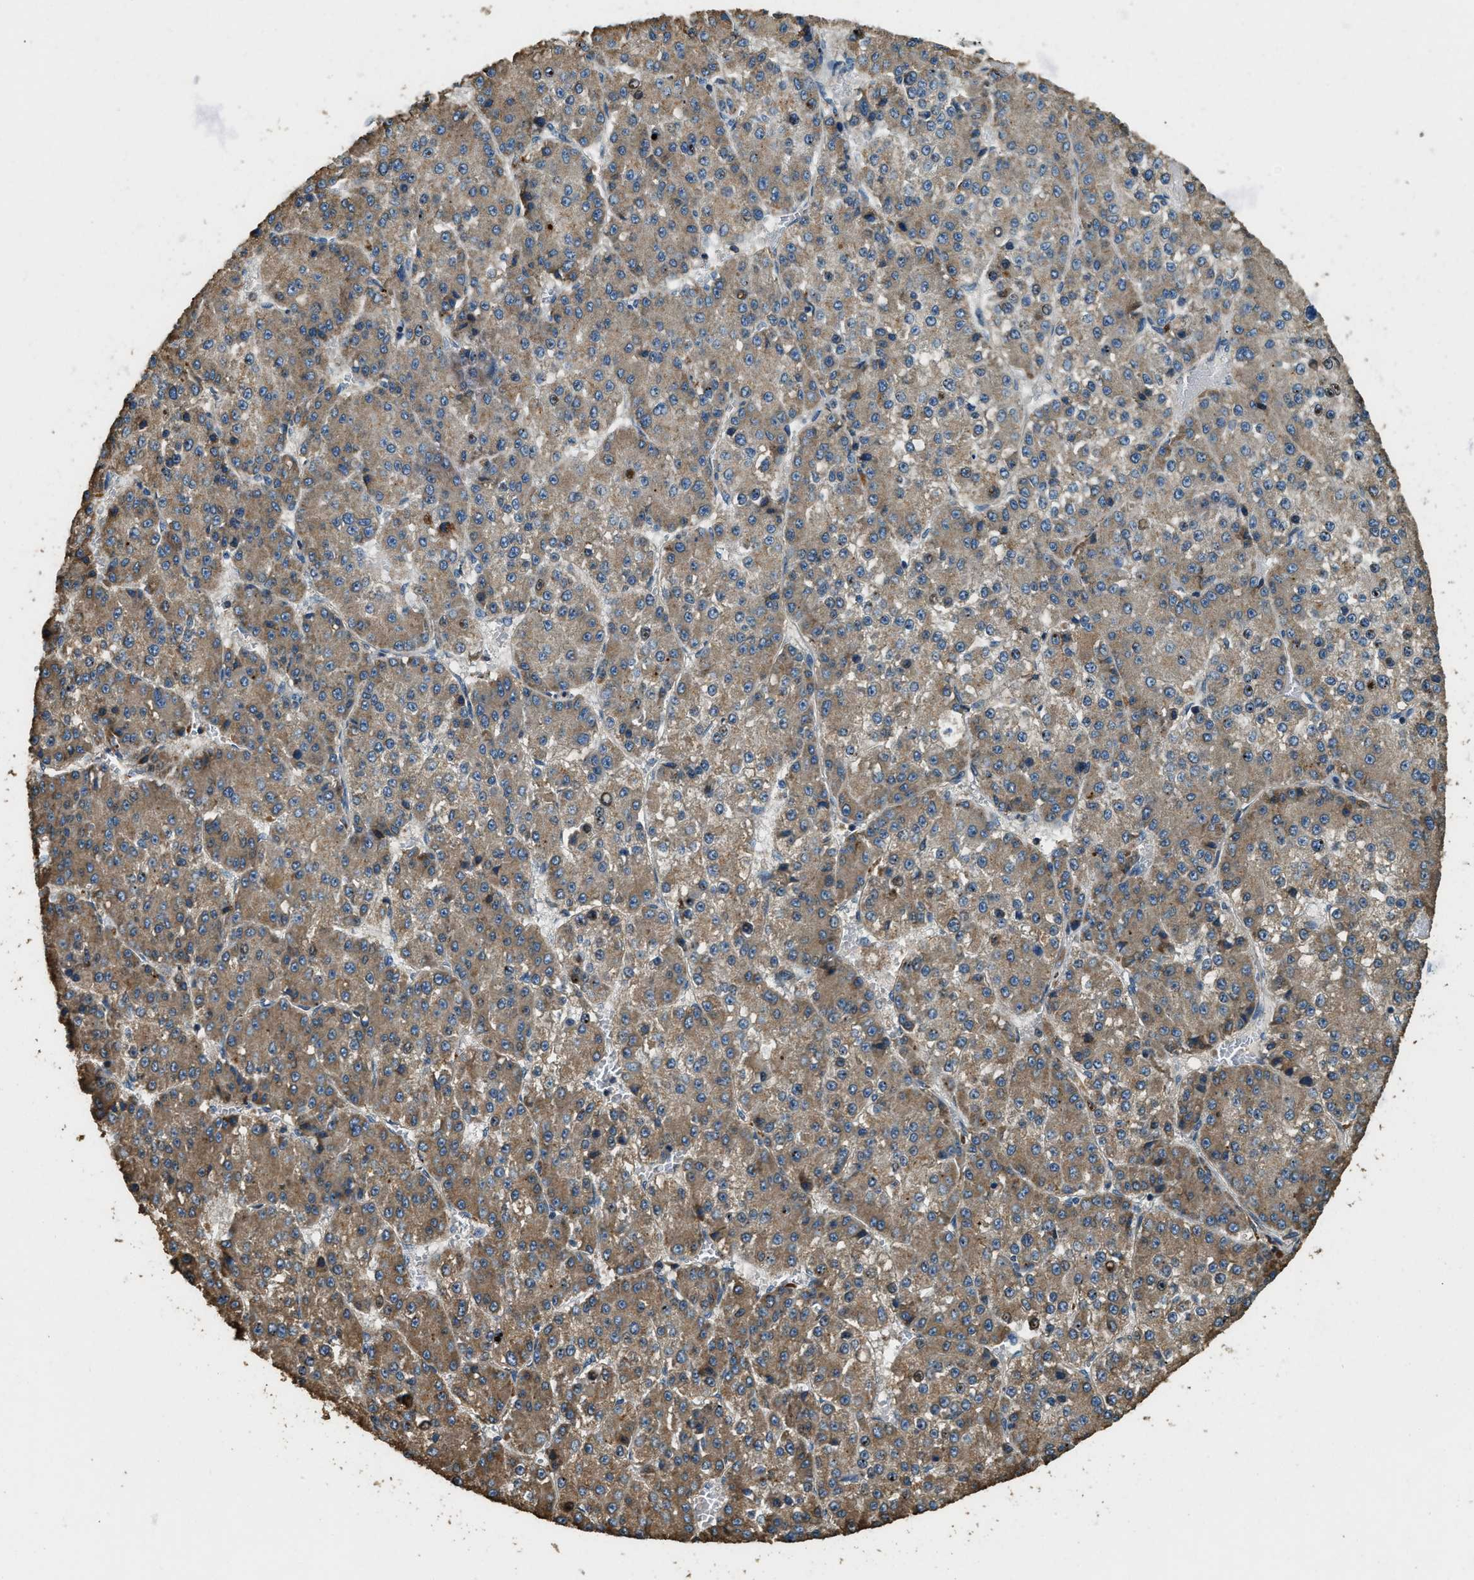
{"staining": {"intensity": "moderate", "quantity": ">75%", "location": "cytoplasmic/membranous"}, "tissue": "liver cancer", "cell_type": "Tumor cells", "image_type": "cancer", "snomed": [{"axis": "morphology", "description": "Carcinoma, Hepatocellular, NOS"}, {"axis": "topography", "description": "Liver"}], "caption": "Human liver cancer (hepatocellular carcinoma) stained with a protein marker reveals moderate staining in tumor cells.", "gene": "ERGIC1", "patient": {"sex": "female", "age": 73}}